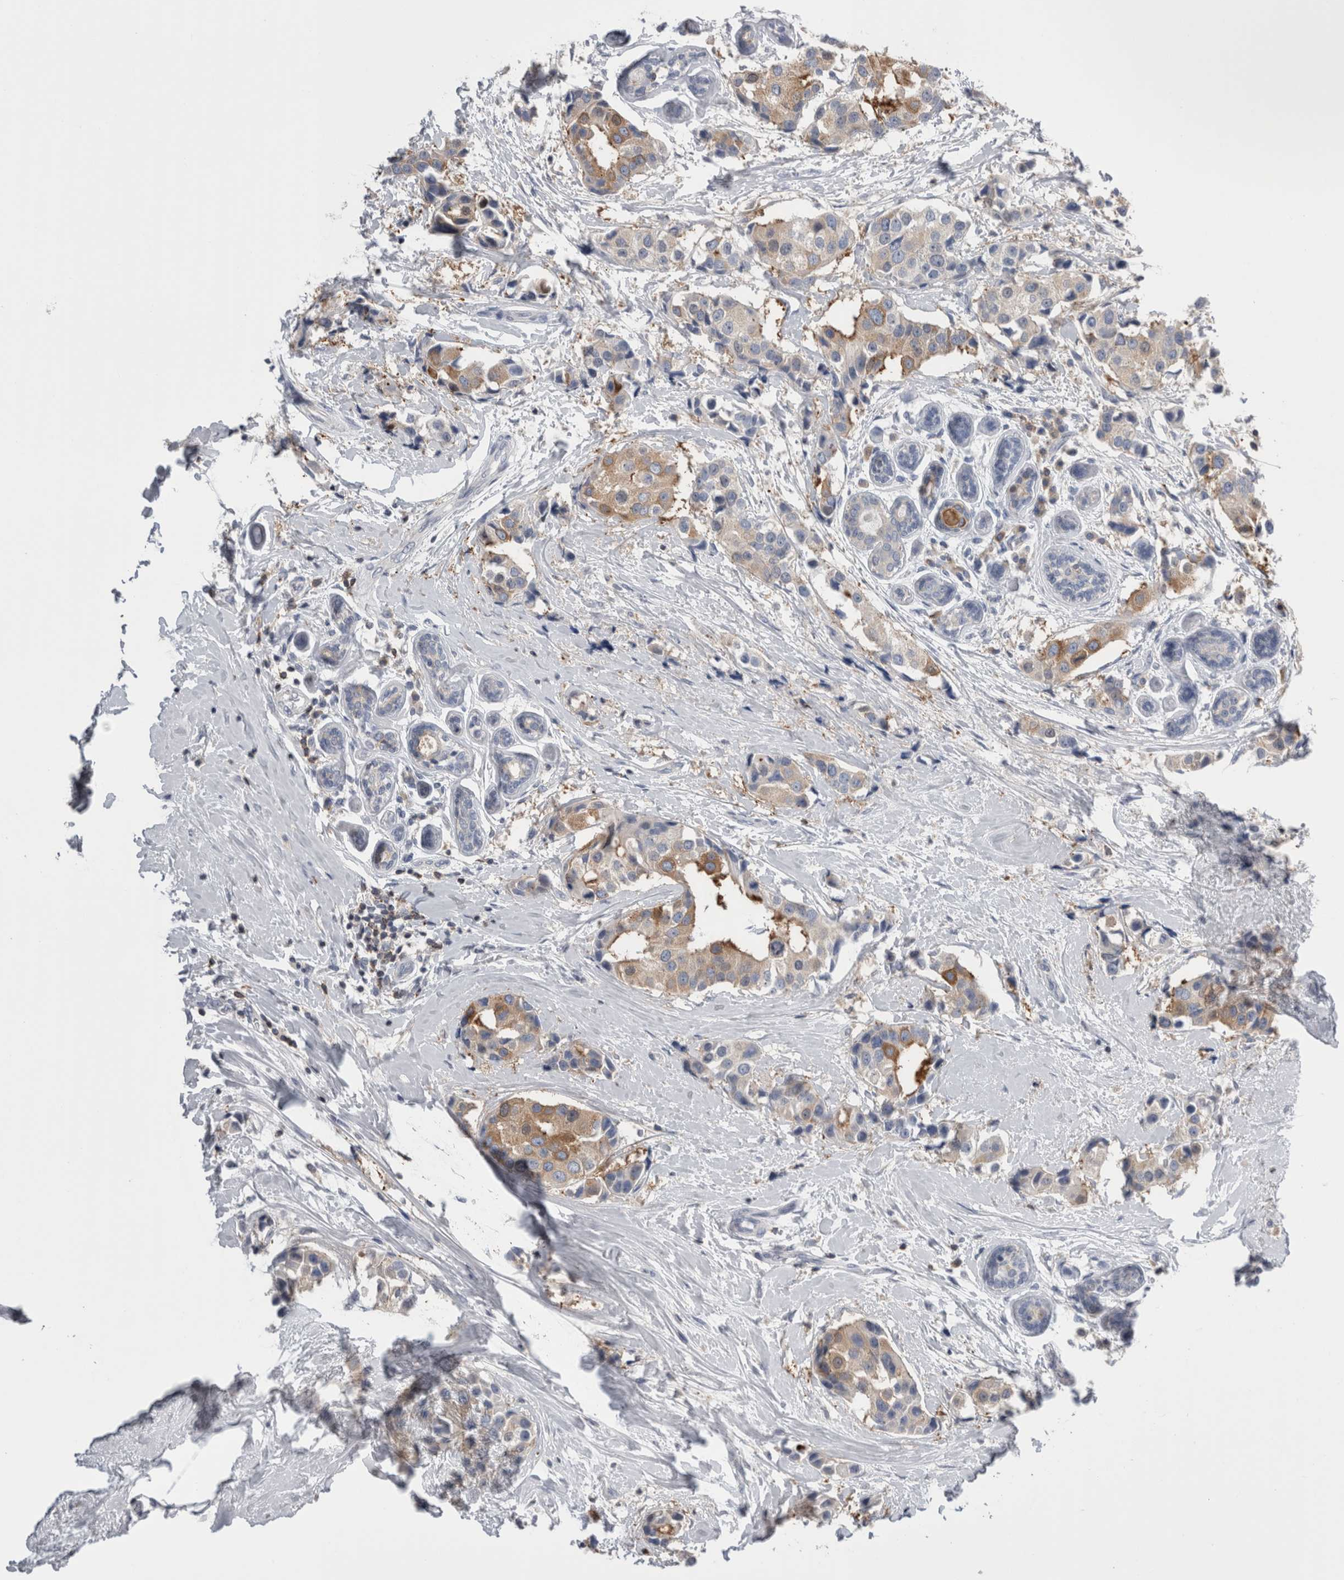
{"staining": {"intensity": "moderate", "quantity": ">75%", "location": "cytoplasmic/membranous"}, "tissue": "breast cancer", "cell_type": "Tumor cells", "image_type": "cancer", "snomed": [{"axis": "morphology", "description": "Normal tissue, NOS"}, {"axis": "morphology", "description": "Duct carcinoma"}, {"axis": "topography", "description": "Breast"}], "caption": "Protein expression by immunohistochemistry shows moderate cytoplasmic/membranous expression in about >75% of tumor cells in breast infiltrating ductal carcinoma.", "gene": "DCTN6", "patient": {"sex": "female", "age": 39}}